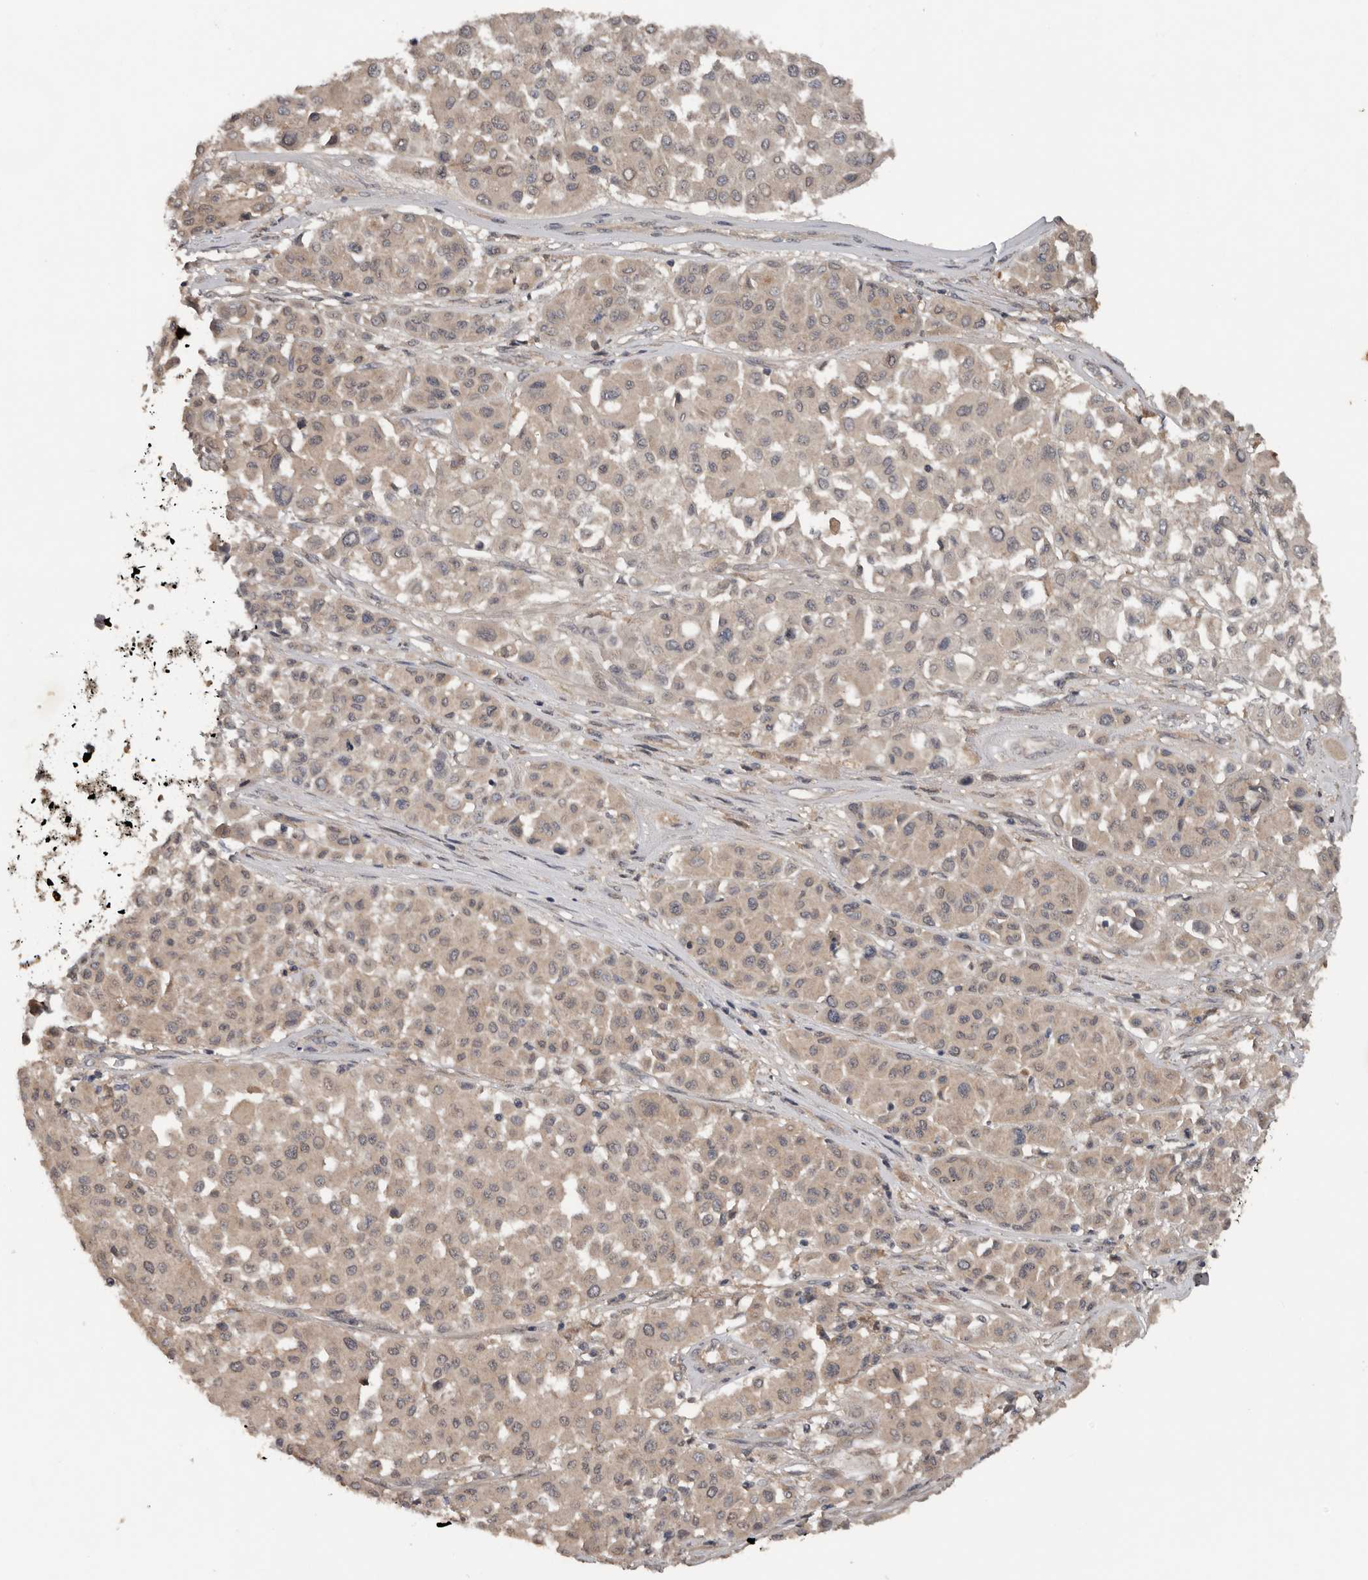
{"staining": {"intensity": "weak", "quantity": ">75%", "location": "cytoplasmic/membranous"}, "tissue": "melanoma", "cell_type": "Tumor cells", "image_type": "cancer", "snomed": [{"axis": "morphology", "description": "Malignant melanoma, Metastatic site"}, {"axis": "topography", "description": "Soft tissue"}], "caption": "Immunohistochemistry of human melanoma shows low levels of weak cytoplasmic/membranous expression in about >75% of tumor cells.", "gene": "DNAJB4", "patient": {"sex": "male", "age": 41}}